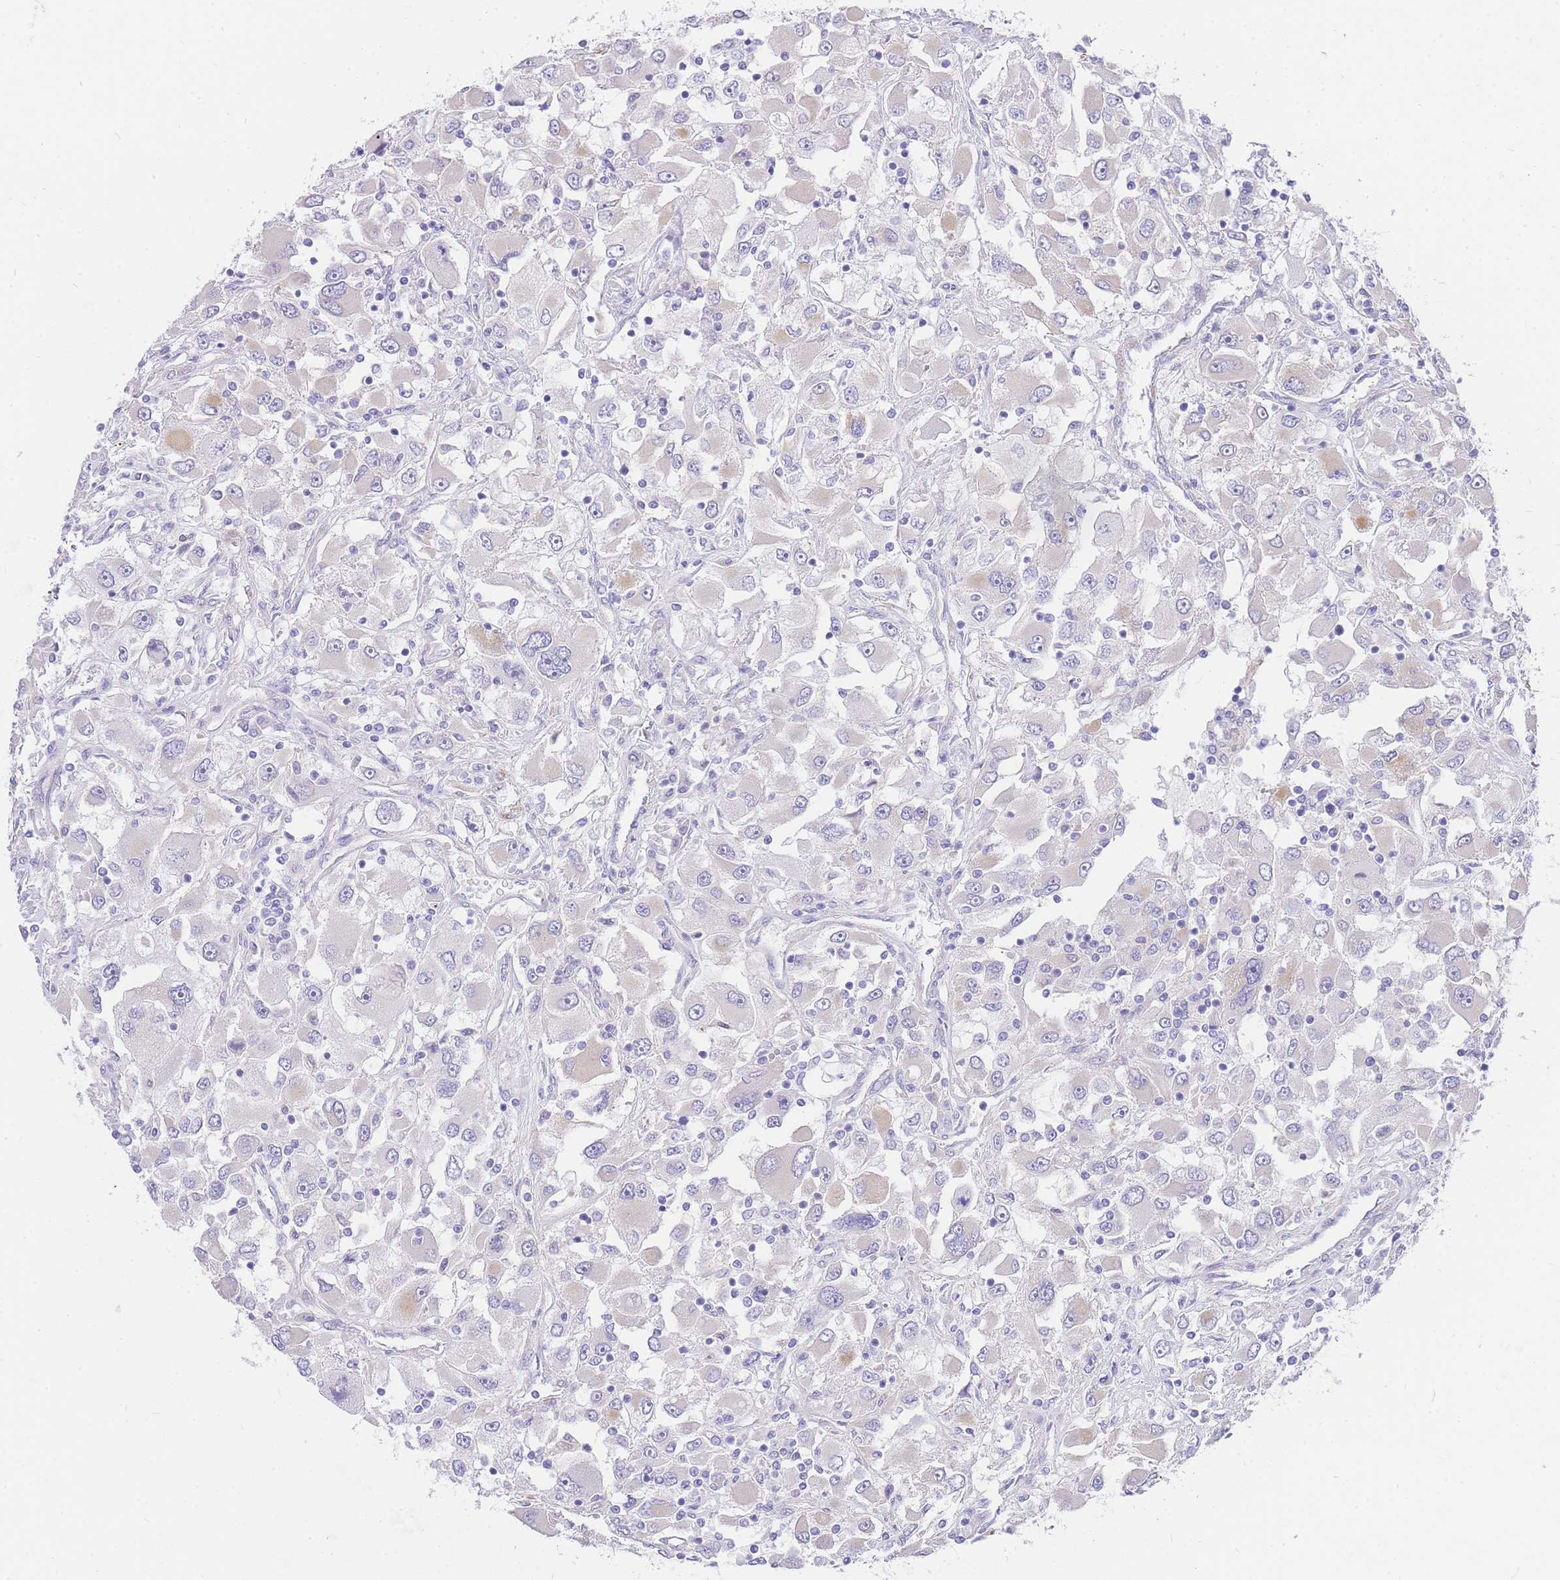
{"staining": {"intensity": "negative", "quantity": "none", "location": "none"}, "tissue": "renal cancer", "cell_type": "Tumor cells", "image_type": "cancer", "snomed": [{"axis": "morphology", "description": "Adenocarcinoma, NOS"}, {"axis": "topography", "description": "Kidney"}], "caption": "Immunohistochemistry (IHC) image of neoplastic tissue: human renal cancer stained with DAB displays no significant protein positivity in tumor cells. The staining was performed using DAB (3,3'-diaminobenzidine) to visualize the protein expression in brown, while the nuclei were stained in blue with hematoxylin (Magnification: 20x).", "gene": "S100PBP", "patient": {"sex": "female", "age": 52}}